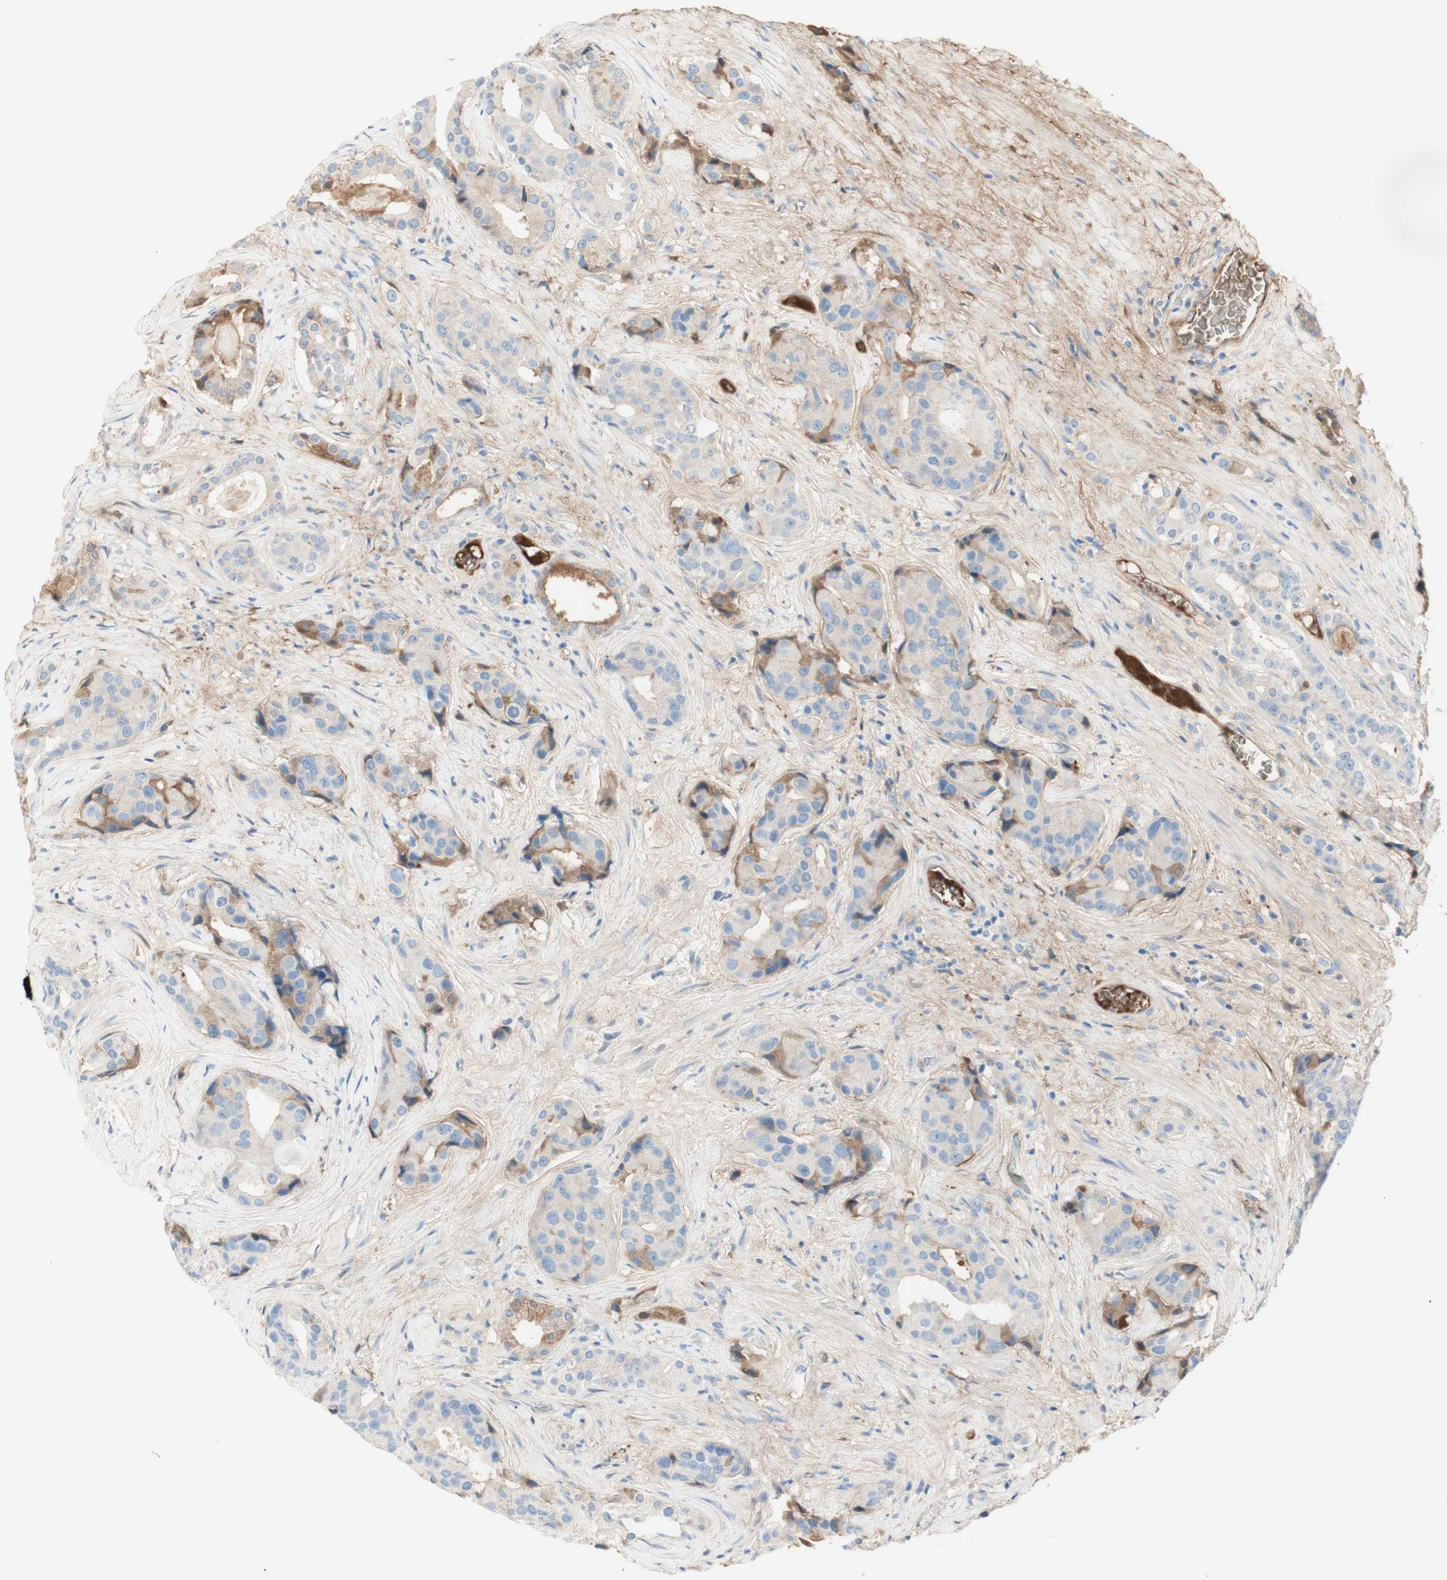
{"staining": {"intensity": "moderate", "quantity": "<25%", "location": "cytoplasmic/membranous"}, "tissue": "prostate cancer", "cell_type": "Tumor cells", "image_type": "cancer", "snomed": [{"axis": "morphology", "description": "Adenocarcinoma, High grade"}, {"axis": "topography", "description": "Prostate"}], "caption": "Prostate high-grade adenocarcinoma was stained to show a protein in brown. There is low levels of moderate cytoplasmic/membranous positivity in about <25% of tumor cells.", "gene": "KNG1", "patient": {"sex": "male", "age": 71}}